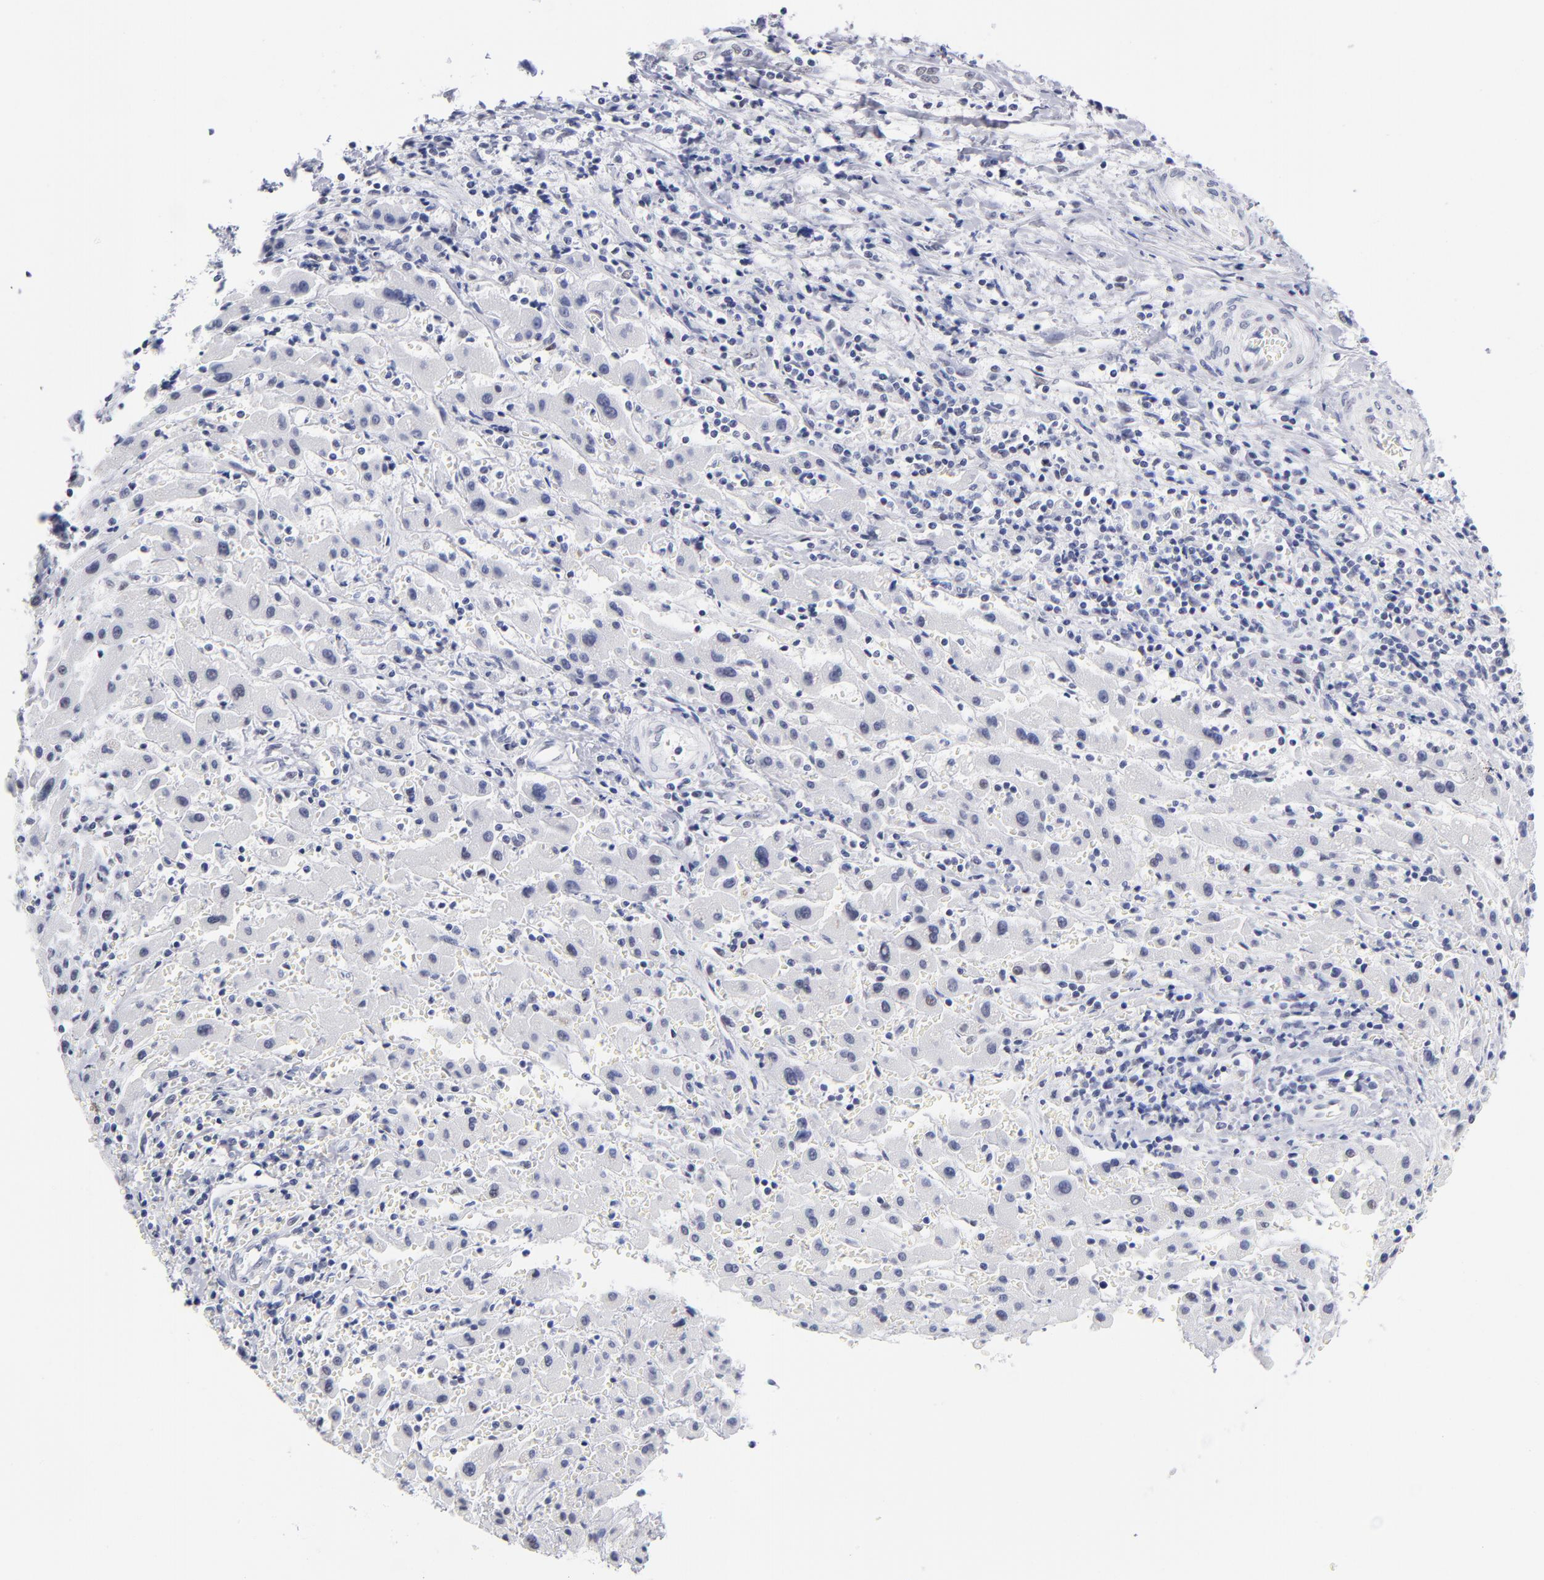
{"staining": {"intensity": "weak", "quantity": "25%-75%", "location": "nuclear"}, "tissue": "liver cancer", "cell_type": "Tumor cells", "image_type": "cancer", "snomed": [{"axis": "morphology", "description": "Cholangiocarcinoma"}, {"axis": "topography", "description": "Liver"}], "caption": "Immunohistochemistry (IHC) photomicrograph of neoplastic tissue: human liver cancer (cholangiocarcinoma) stained using immunohistochemistry (IHC) reveals low levels of weak protein expression localized specifically in the nuclear of tumor cells, appearing as a nuclear brown color.", "gene": "SNRPB", "patient": {"sex": "male", "age": 57}}